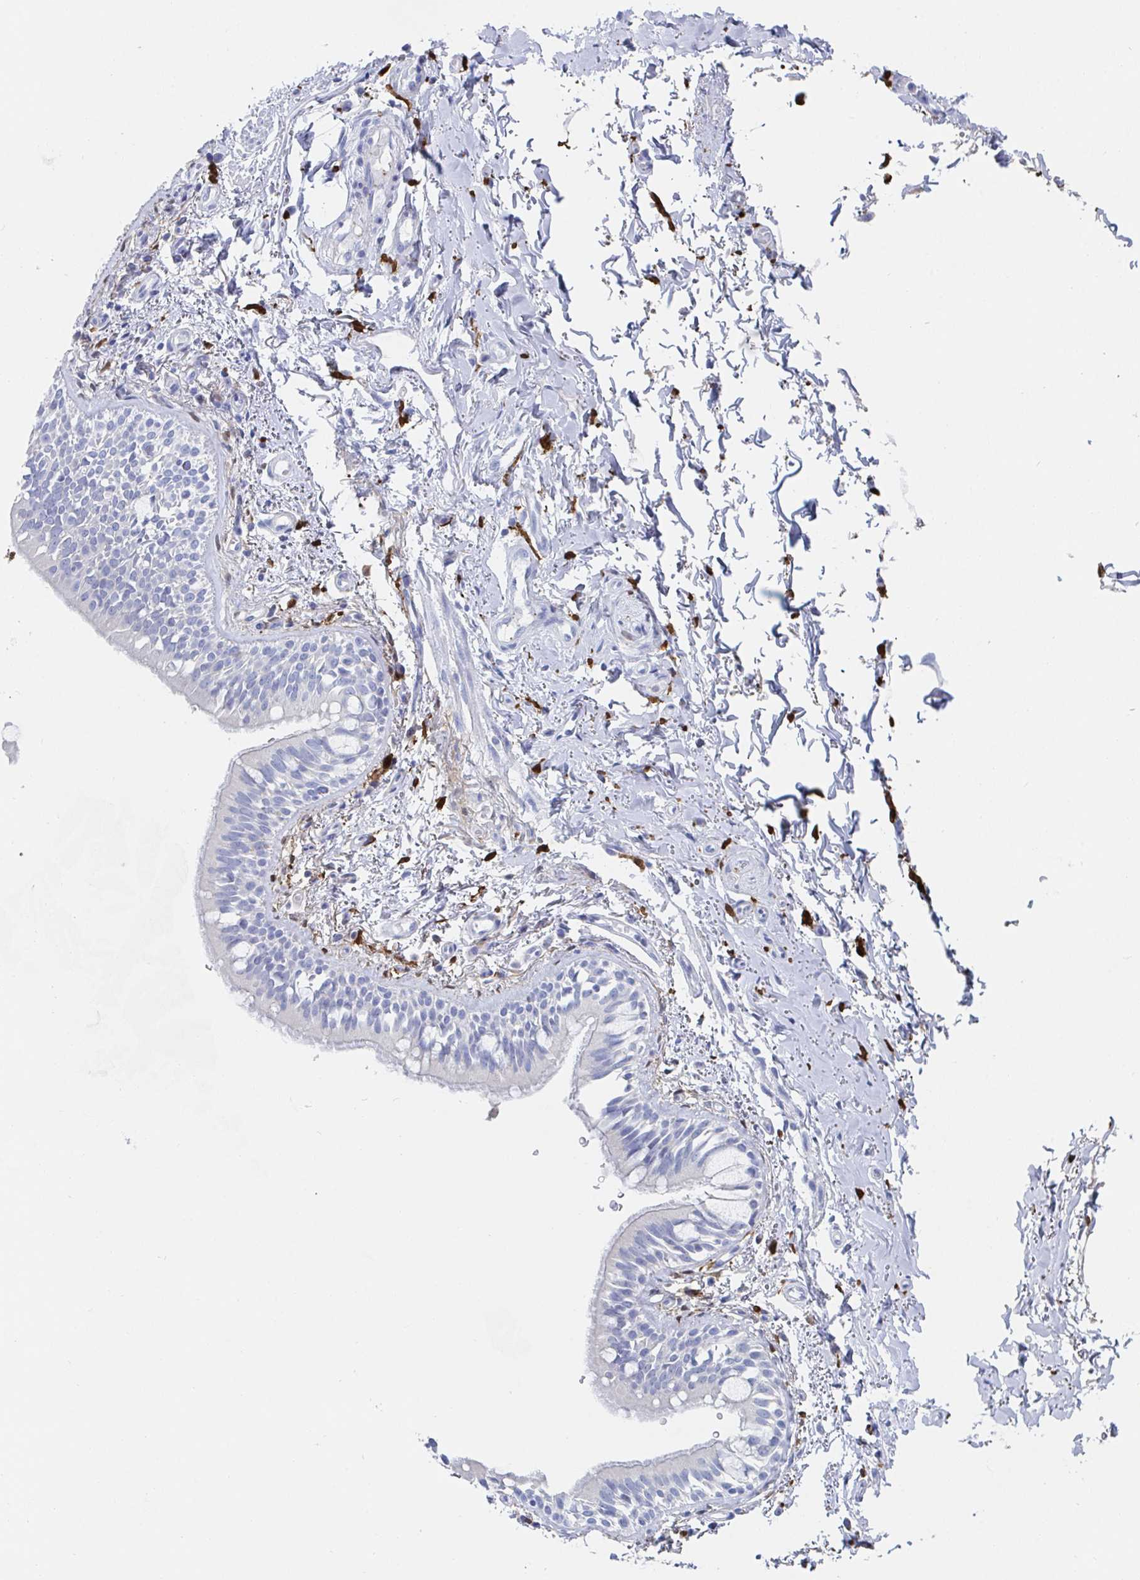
{"staining": {"intensity": "negative", "quantity": "none", "location": "none"}, "tissue": "bronchus", "cell_type": "Respiratory epithelial cells", "image_type": "normal", "snomed": [{"axis": "morphology", "description": "Normal tissue, NOS"}, {"axis": "topography", "description": "Lymph node"}, {"axis": "topography", "description": "Cartilage tissue"}, {"axis": "topography", "description": "Bronchus"}], "caption": "Respiratory epithelial cells show no significant protein staining in unremarkable bronchus. (Brightfield microscopy of DAB IHC at high magnification).", "gene": "OR2A1", "patient": {"sex": "female", "age": 70}}